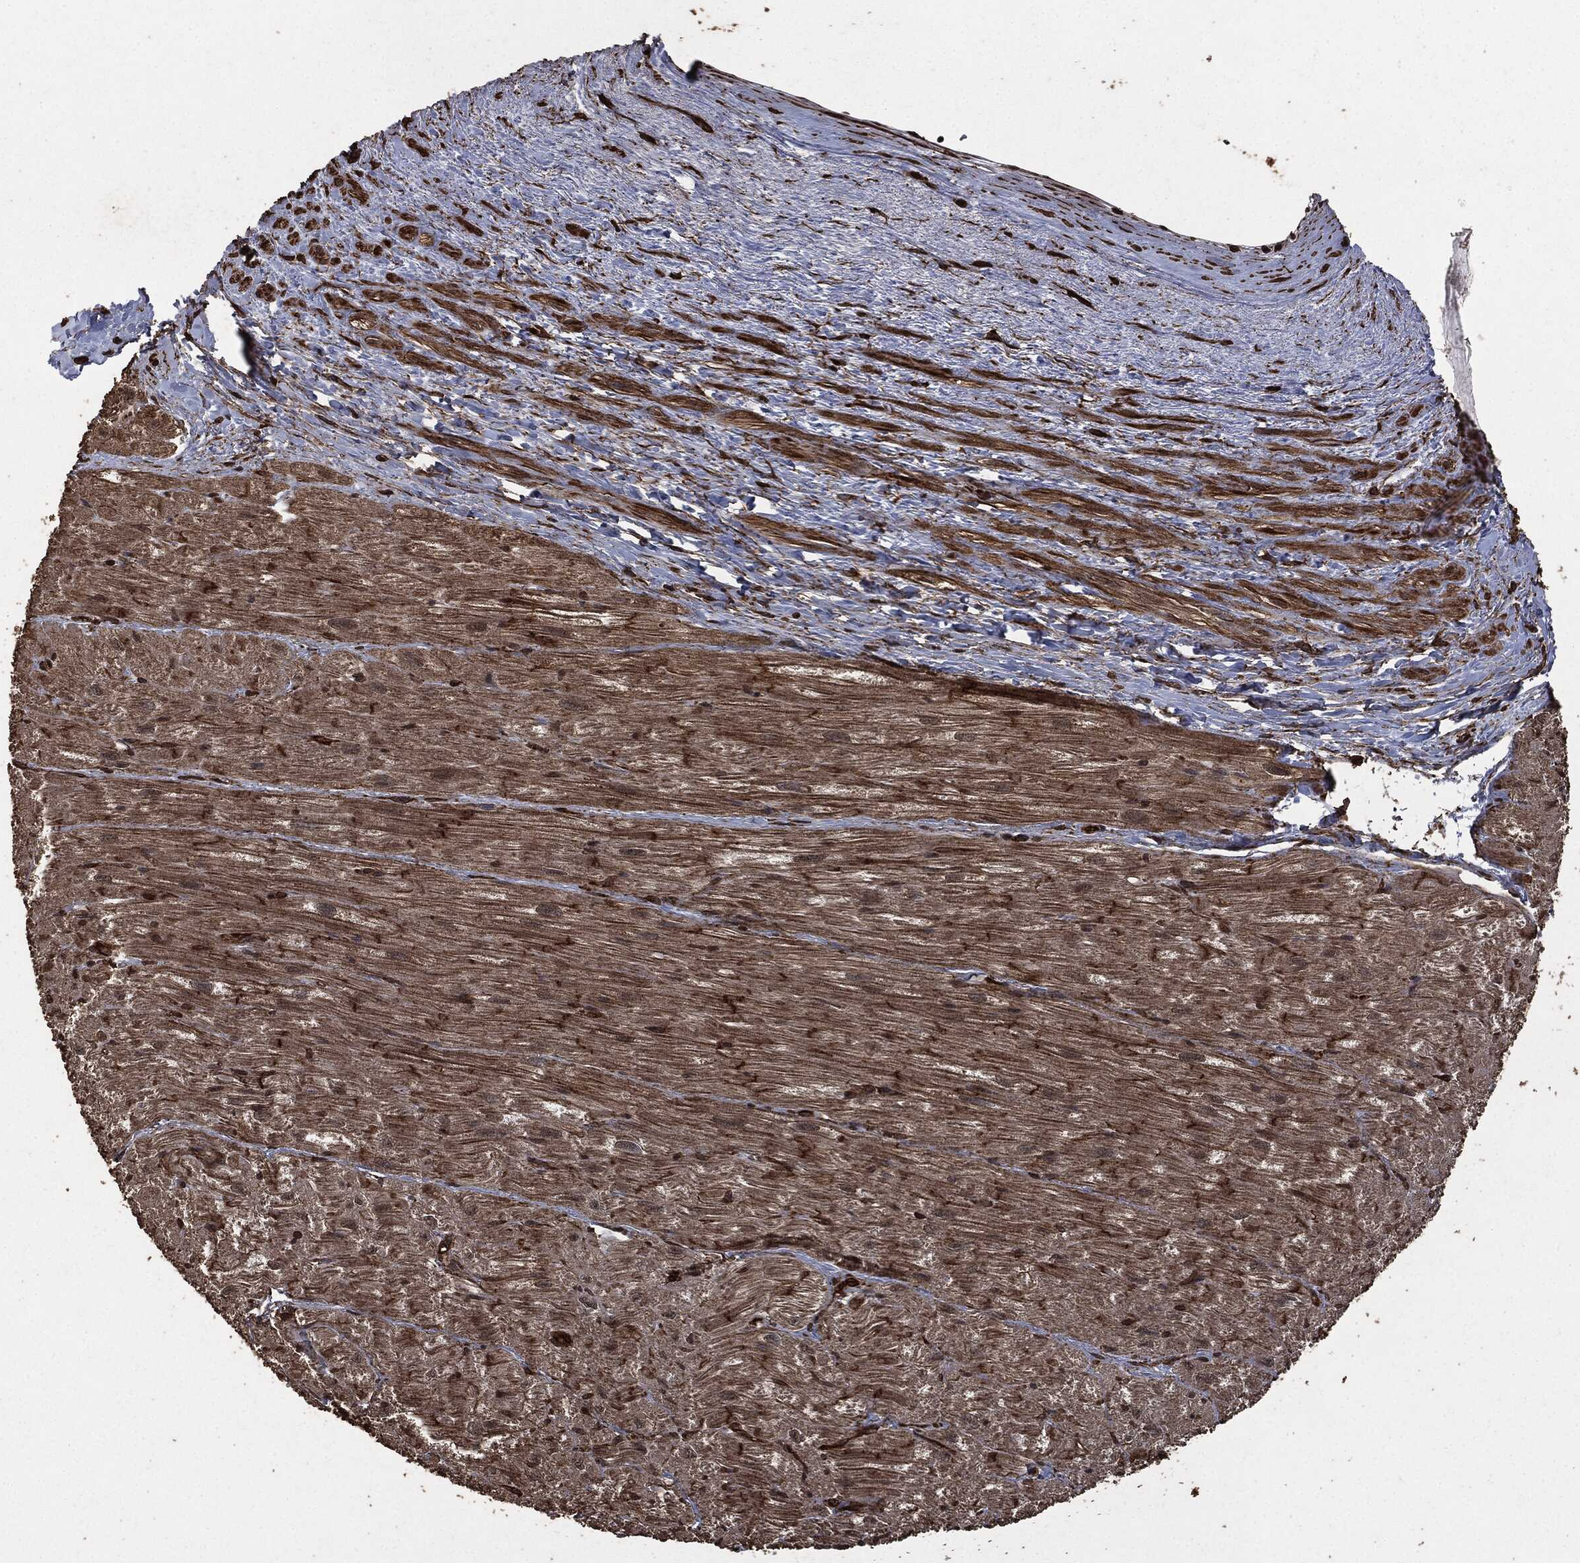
{"staining": {"intensity": "moderate", "quantity": "25%-75%", "location": "cytoplasmic/membranous"}, "tissue": "heart muscle", "cell_type": "Cardiomyocytes", "image_type": "normal", "snomed": [{"axis": "morphology", "description": "Normal tissue, NOS"}, {"axis": "topography", "description": "Heart"}], "caption": "A medium amount of moderate cytoplasmic/membranous positivity is seen in about 25%-75% of cardiomyocytes in unremarkable heart muscle. The staining was performed using DAB to visualize the protein expression in brown, while the nuclei were stained in blue with hematoxylin (Magnification: 20x).", "gene": "HRAS", "patient": {"sex": "male", "age": 62}}